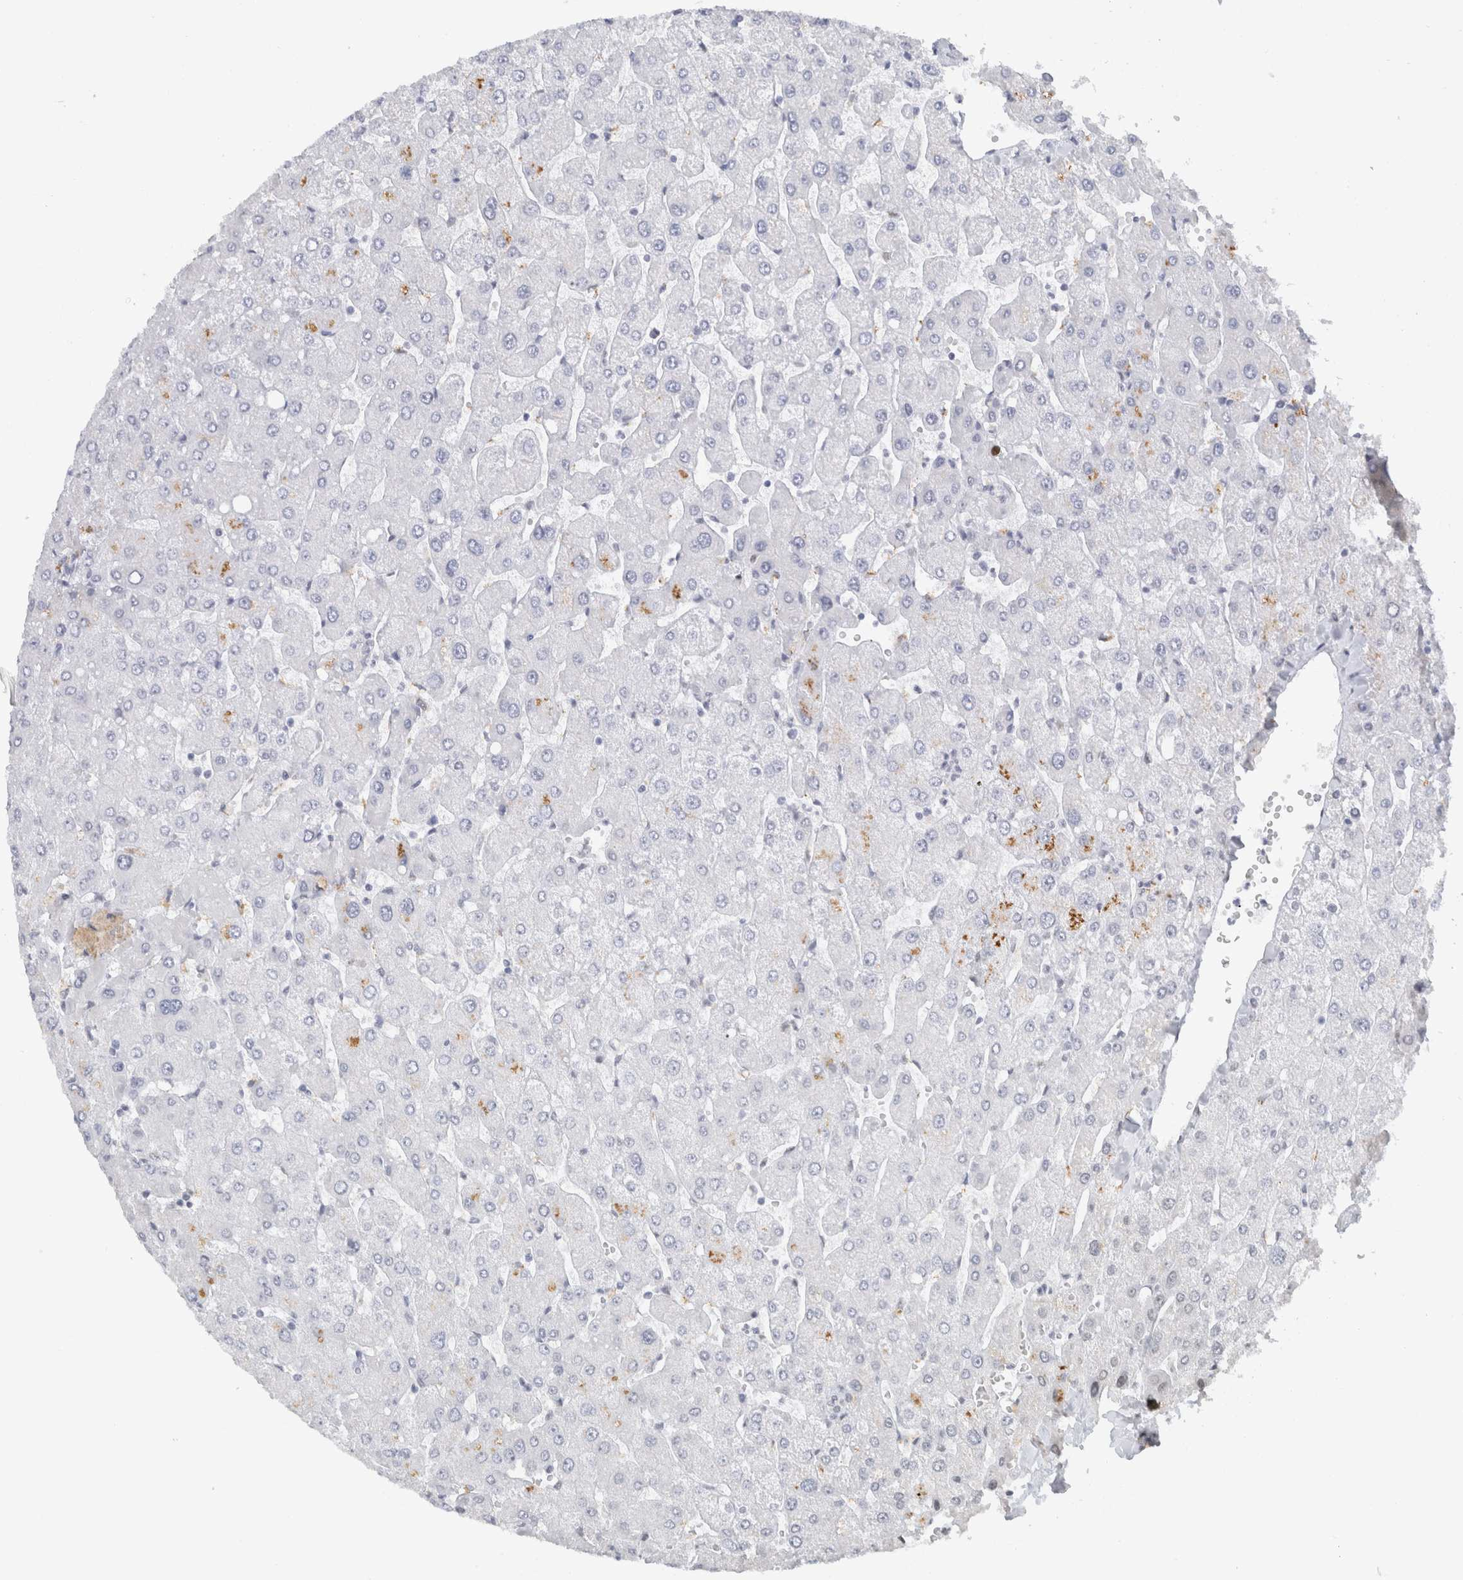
{"staining": {"intensity": "negative", "quantity": "none", "location": "none"}, "tissue": "liver", "cell_type": "Cholangiocytes", "image_type": "normal", "snomed": [{"axis": "morphology", "description": "Normal tissue, NOS"}, {"axis": "topography", "description": "Liver"}], "caption": "Protein analysis of normal liver exhibits no significant positivity in cholangiocytes. Brightfield microscopy of immunohistochemistry stained with DAB (brown) and hematoxylin (blue), captured at high magnification.", "gene": "COPS7A", "patient": {"sex": "male", "age": 55}}